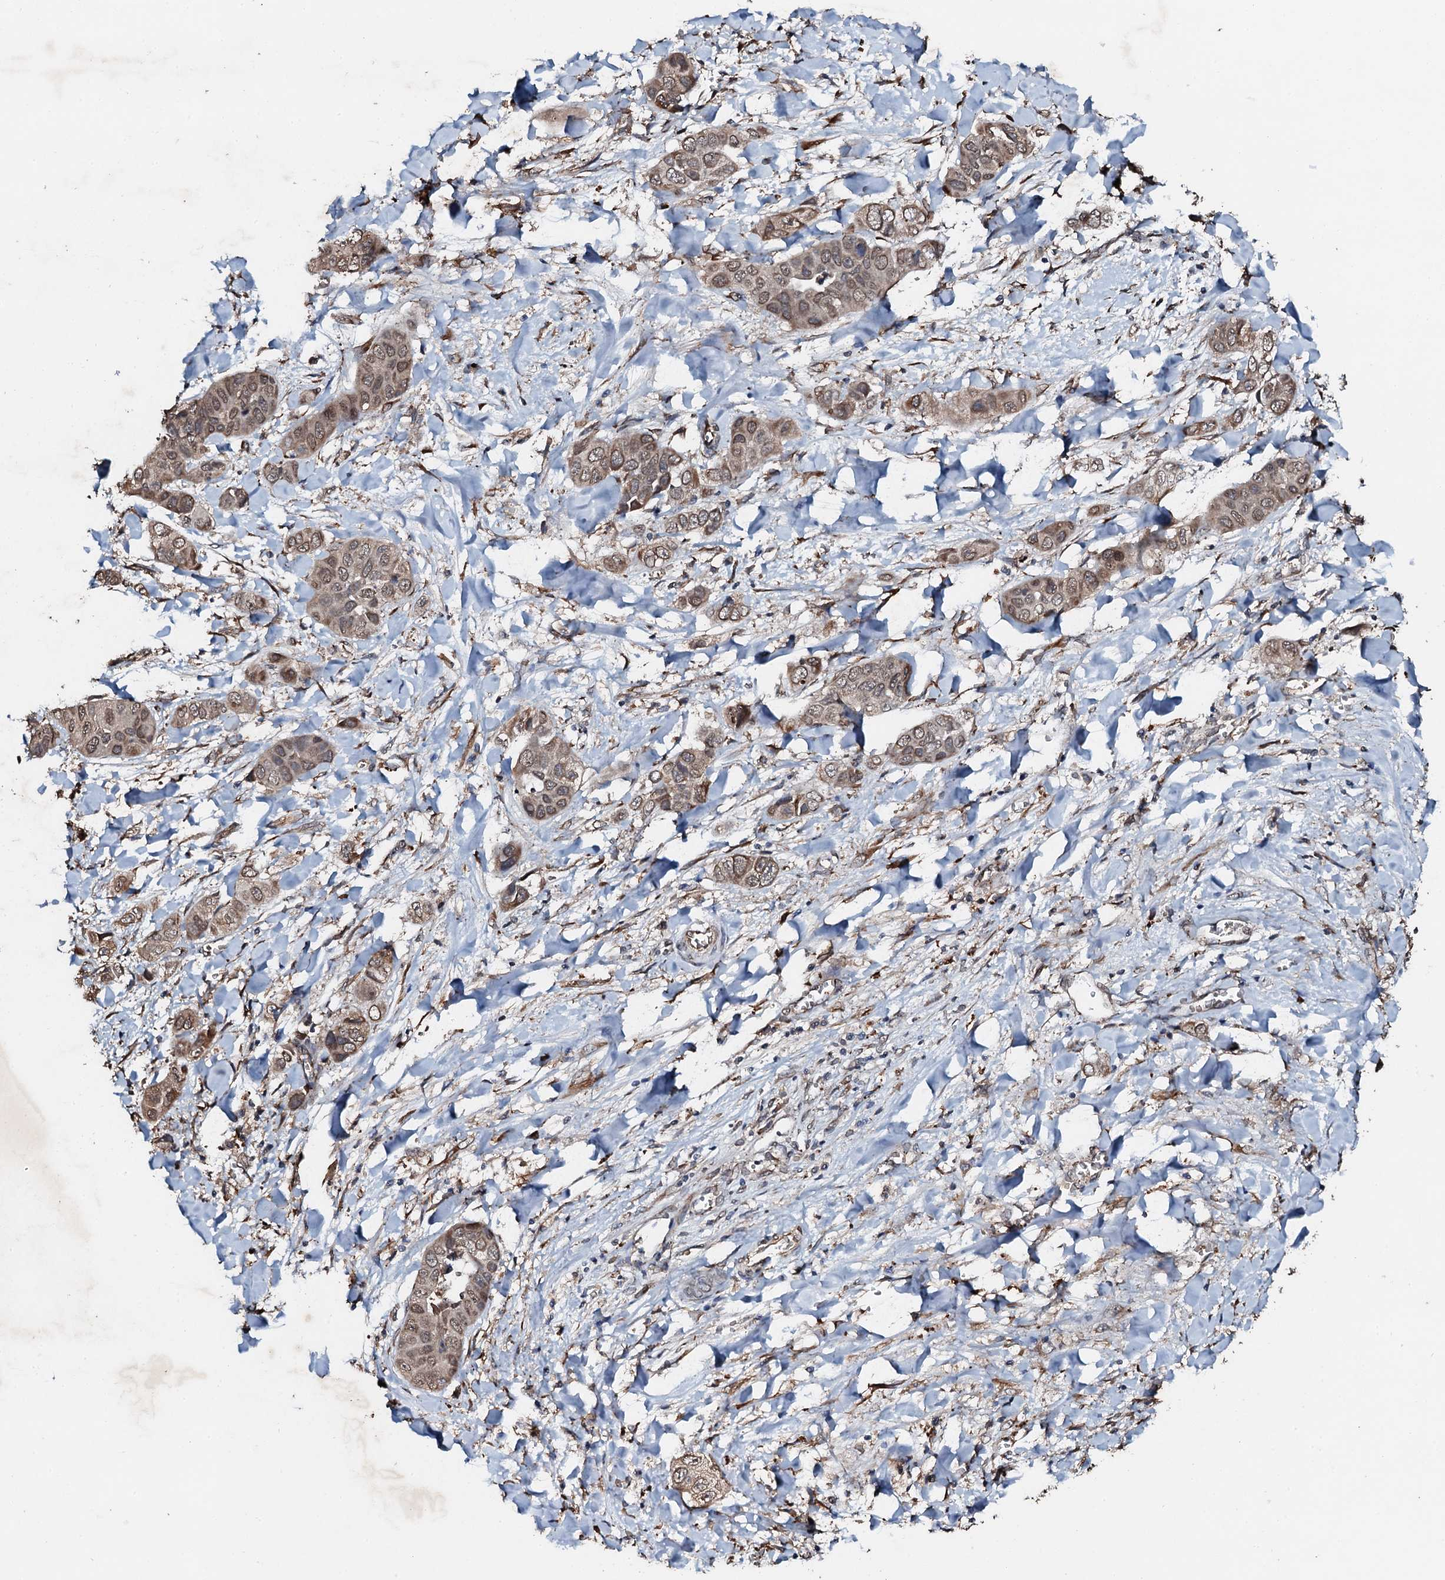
{"staining": {"intensity": "moderate", "quantity": ">75%", "location": "cytoplasmic/membranous,nuclear"}, "tissue": "liver cancer", "cell_type": "Tumor cells", "image_type": "cancer", "snomed": [{"axis": "morphology", "description": "Cholangiocarcinoma"}, {"axis": "topography", "description": "Liver"}], "caption": "Liver cancer (cholangiocarcinoma) was stained to show a protein in brown. There is medium levels of moderate cytoplasmic/membranous and nuclear staining in about >75% of tumor cells.", "gene": "ADAMTS10", "patient": {"sex": "female", "age": 52}}